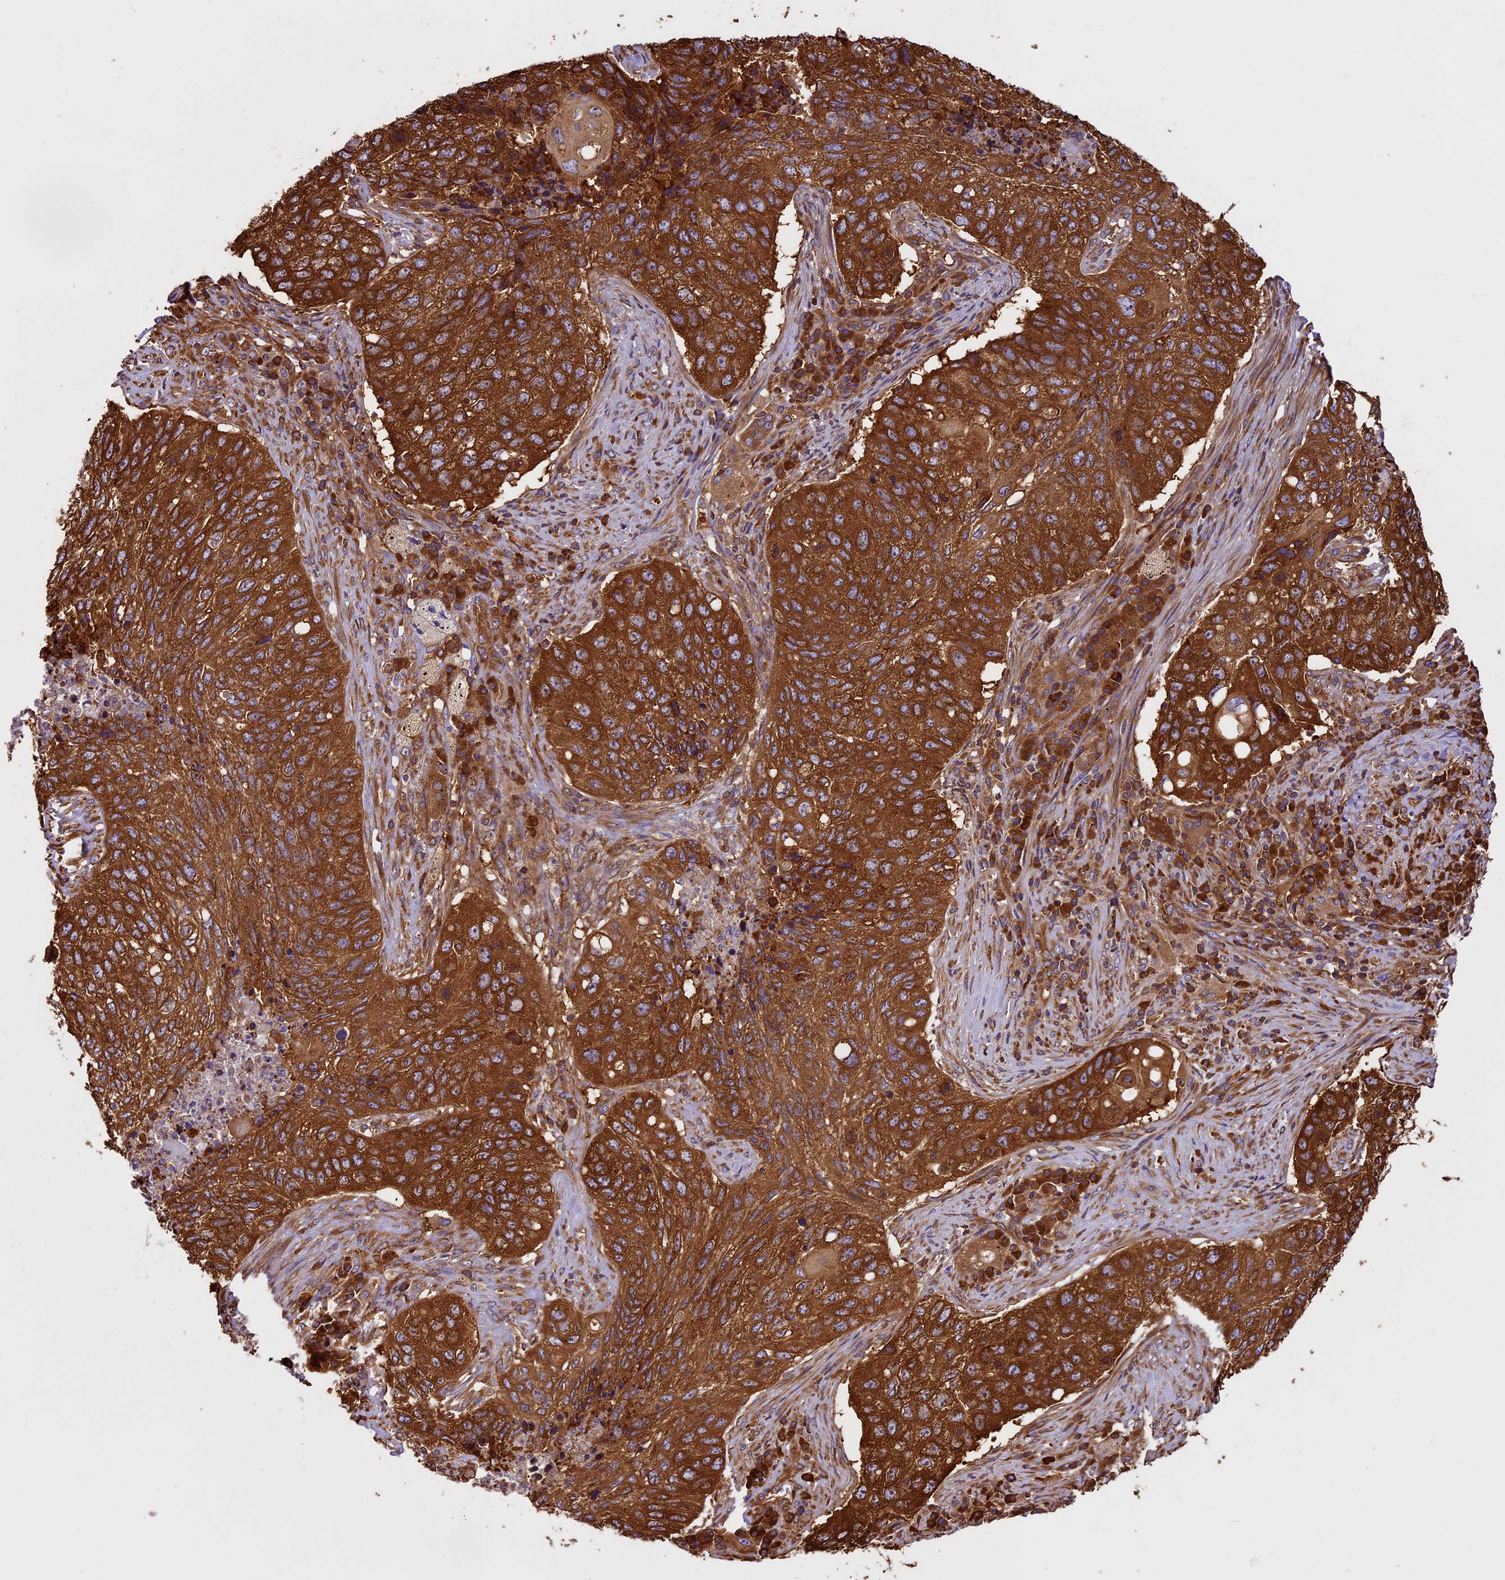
{"staining": {"intensity": "strong", "quantity": ">75%", "location": "cytoplasmic/membranous"}, "tissue": "lung cancer", "cell_type": "Tumor cells", "image_type": "cancer", "snomed": [{"axis": "morphology", "description": "Squamous cell carcinoma, NOS"}, {"axis": "topography", "description": "Lung"}], "caption": "The image shows immunohistochemical staining of lung cancer. There is strong cytoplasmic/membranous positivity is seen in about >75% of tumor cells.", "gene": "KARS1", "patient": {"sex": "female", "age": 63}}